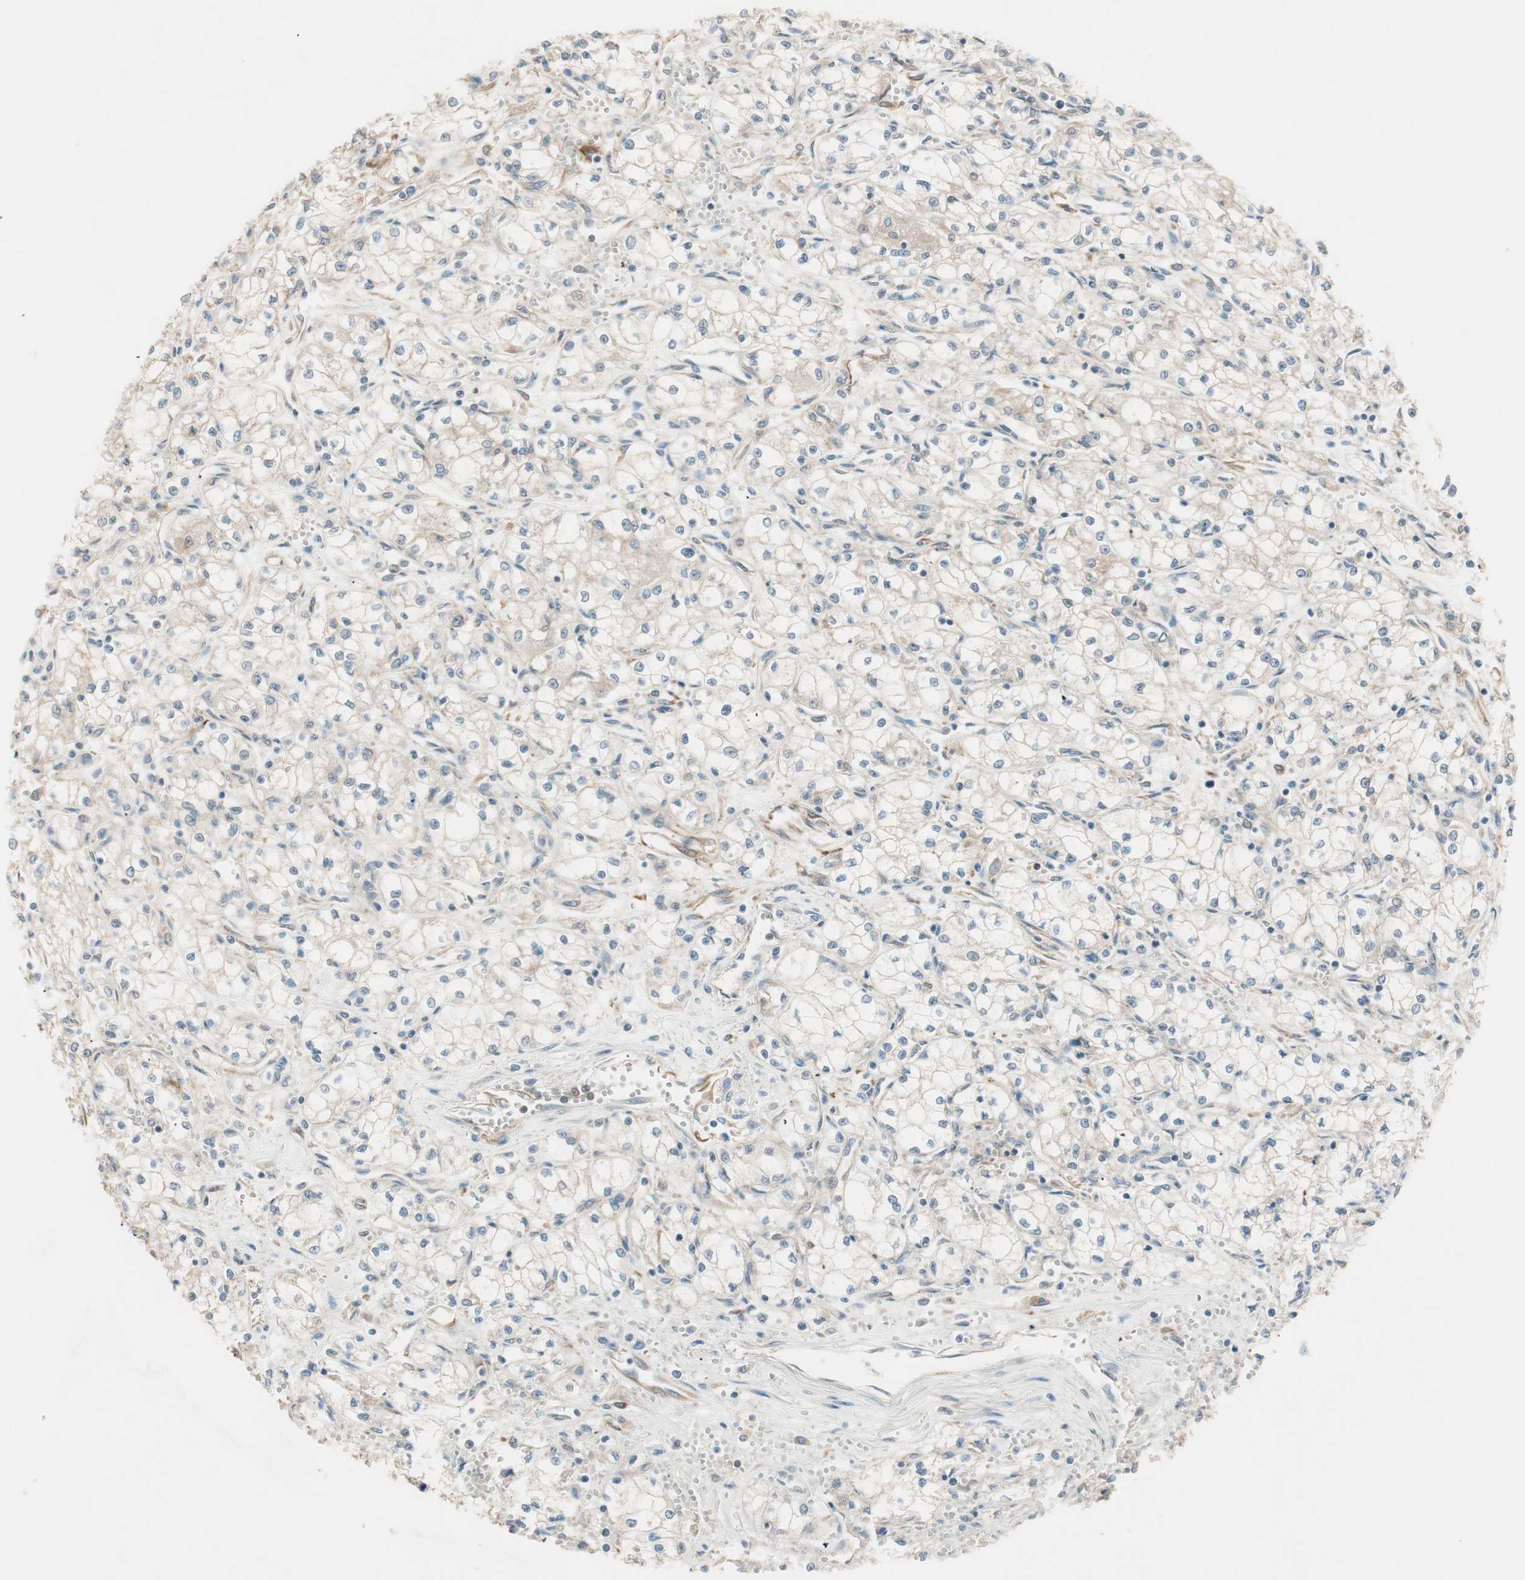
{"staining": {"intensity": "weak", "quantity": "<25%", "location": "cytoplasmic/membranous"}, "tissue": "renal cancer", "cell_type": "Tumor cells", "image_type": "cancer", "snomed": [{"axis": "morphology", "description": "Normal tissue, NOS"}, {"axis": "morphology", "description": "Adenocarcinoma, NOS"}, {"axis": "topography", "description": "Kidney"}], "caption": "There is no significant expression in tumor cells of renal cancer.", "gene": "GALT", "patient": {"sex": "male", "age": 59}}